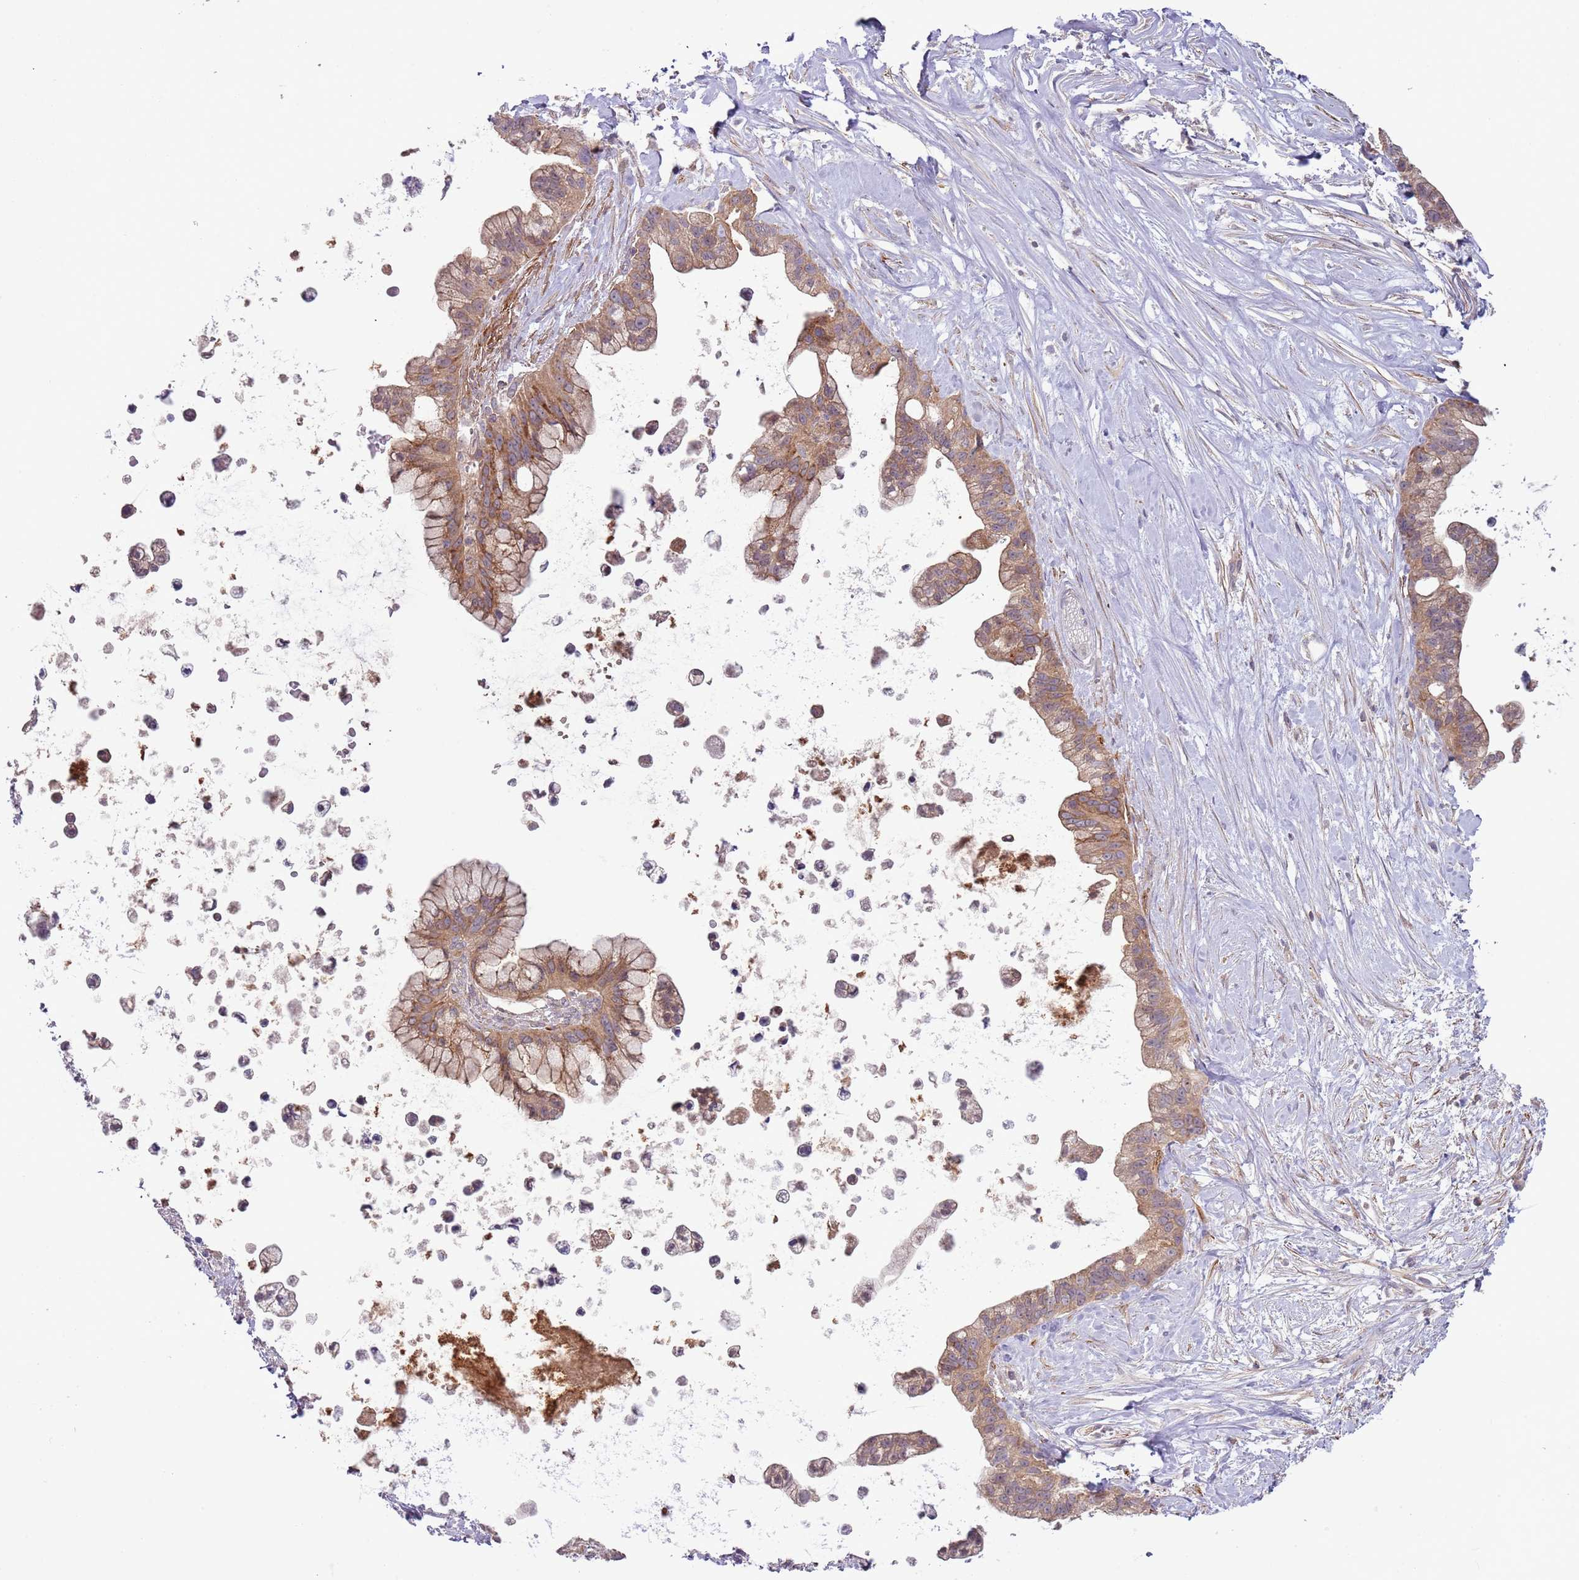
{"staining": {"intensity": "moderate", "quantity": ">75%", "location": "cytoplasmic/membranous"}, "tissue": "pancreatic cancer", "cell_type": "Tumor cells", "image_type": "cancer", "snomed": [{"axis": "morphology", "description": "Adenocarcinoma, NOS"}, {"axis": "topography", "description": "Pancreas"}], "caption": "Immunohistochemical staining of human pancreatic cancer reveals moderate cytoplasmic/membranous protein expression in approximately >75% of tumor cells.", "gene": "DTD2", "patient": {"sex": "female", "age": 83}}